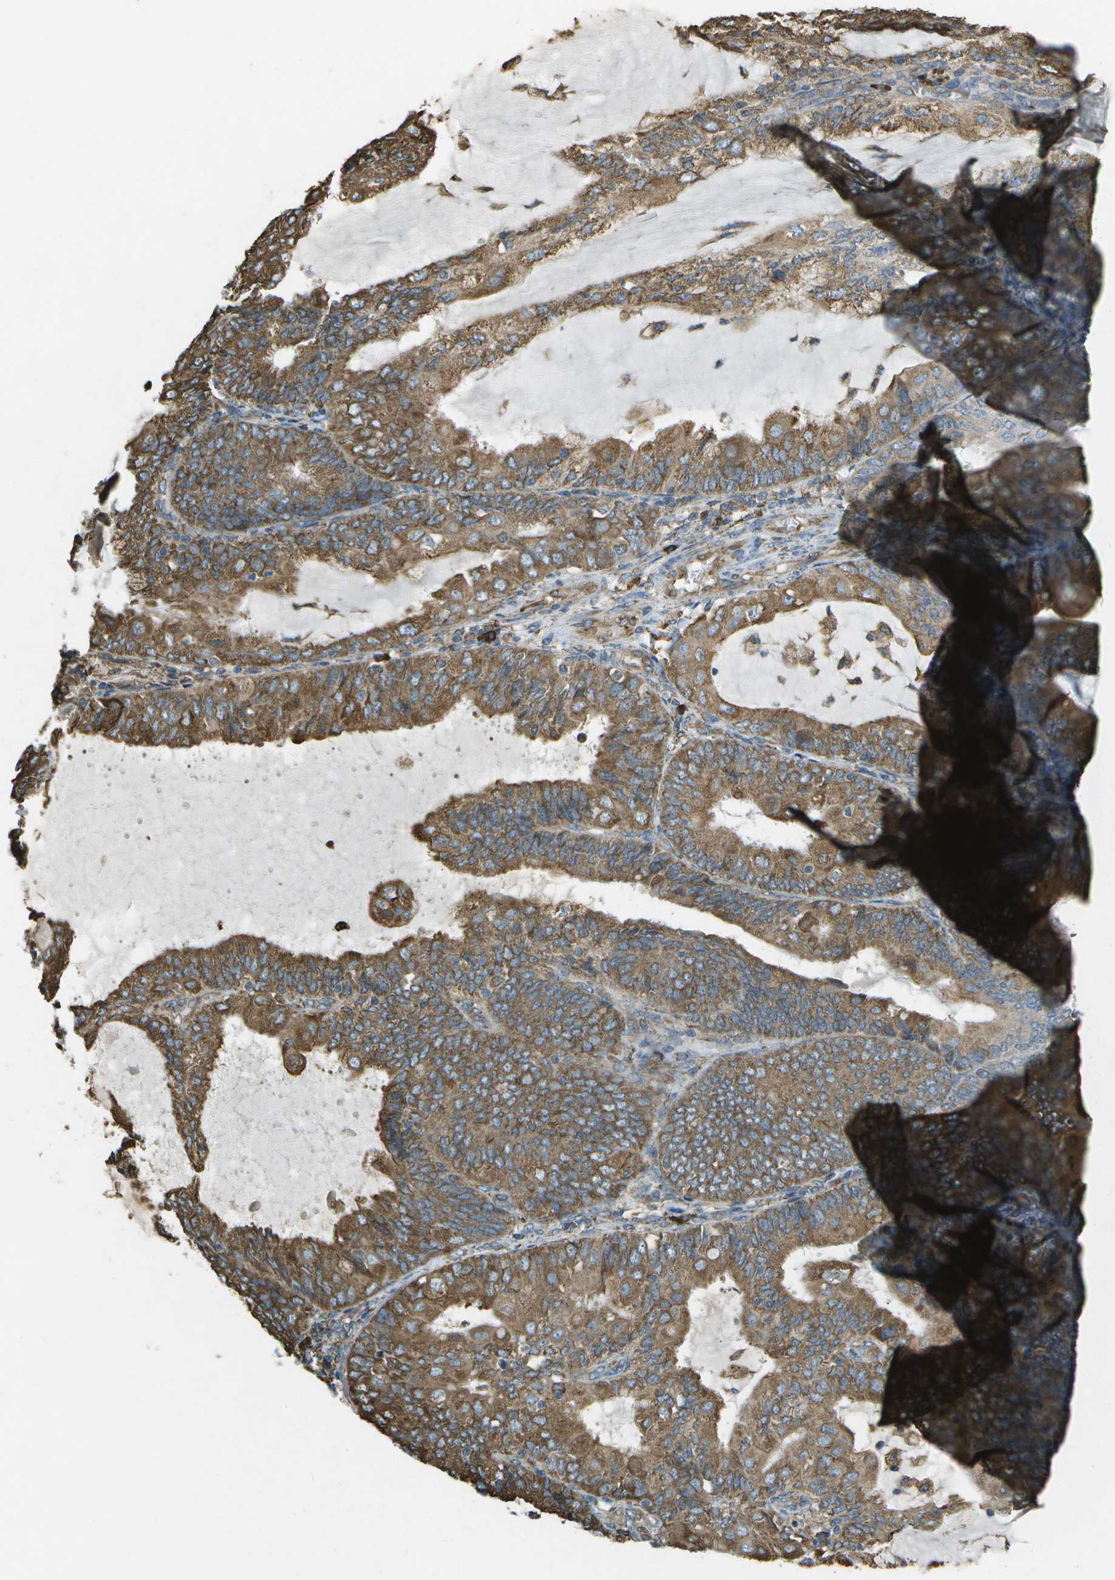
{"staining": {"intensity": "strong", "quantity": ">75%", "location": "cytoplasmic/membranous"}, "tissue": "endometrial cancer", "cell_type": "Tumor cells", "image_type": "cancer", "snomed": [{"axis": "morphology", "description": "Adenocarcinoma, NOS"}, {"axis": "topography", "description": "Endometrium"}], "caption": "This micrograph reveals immunohistochemistry staining of human endometrial adenocarcinoma, with high strong cytoplasmic/membranous expression in about >75% of tumor cells.", "gene": "PDIA4", "patient": {"sex": "female", "age": 81}}